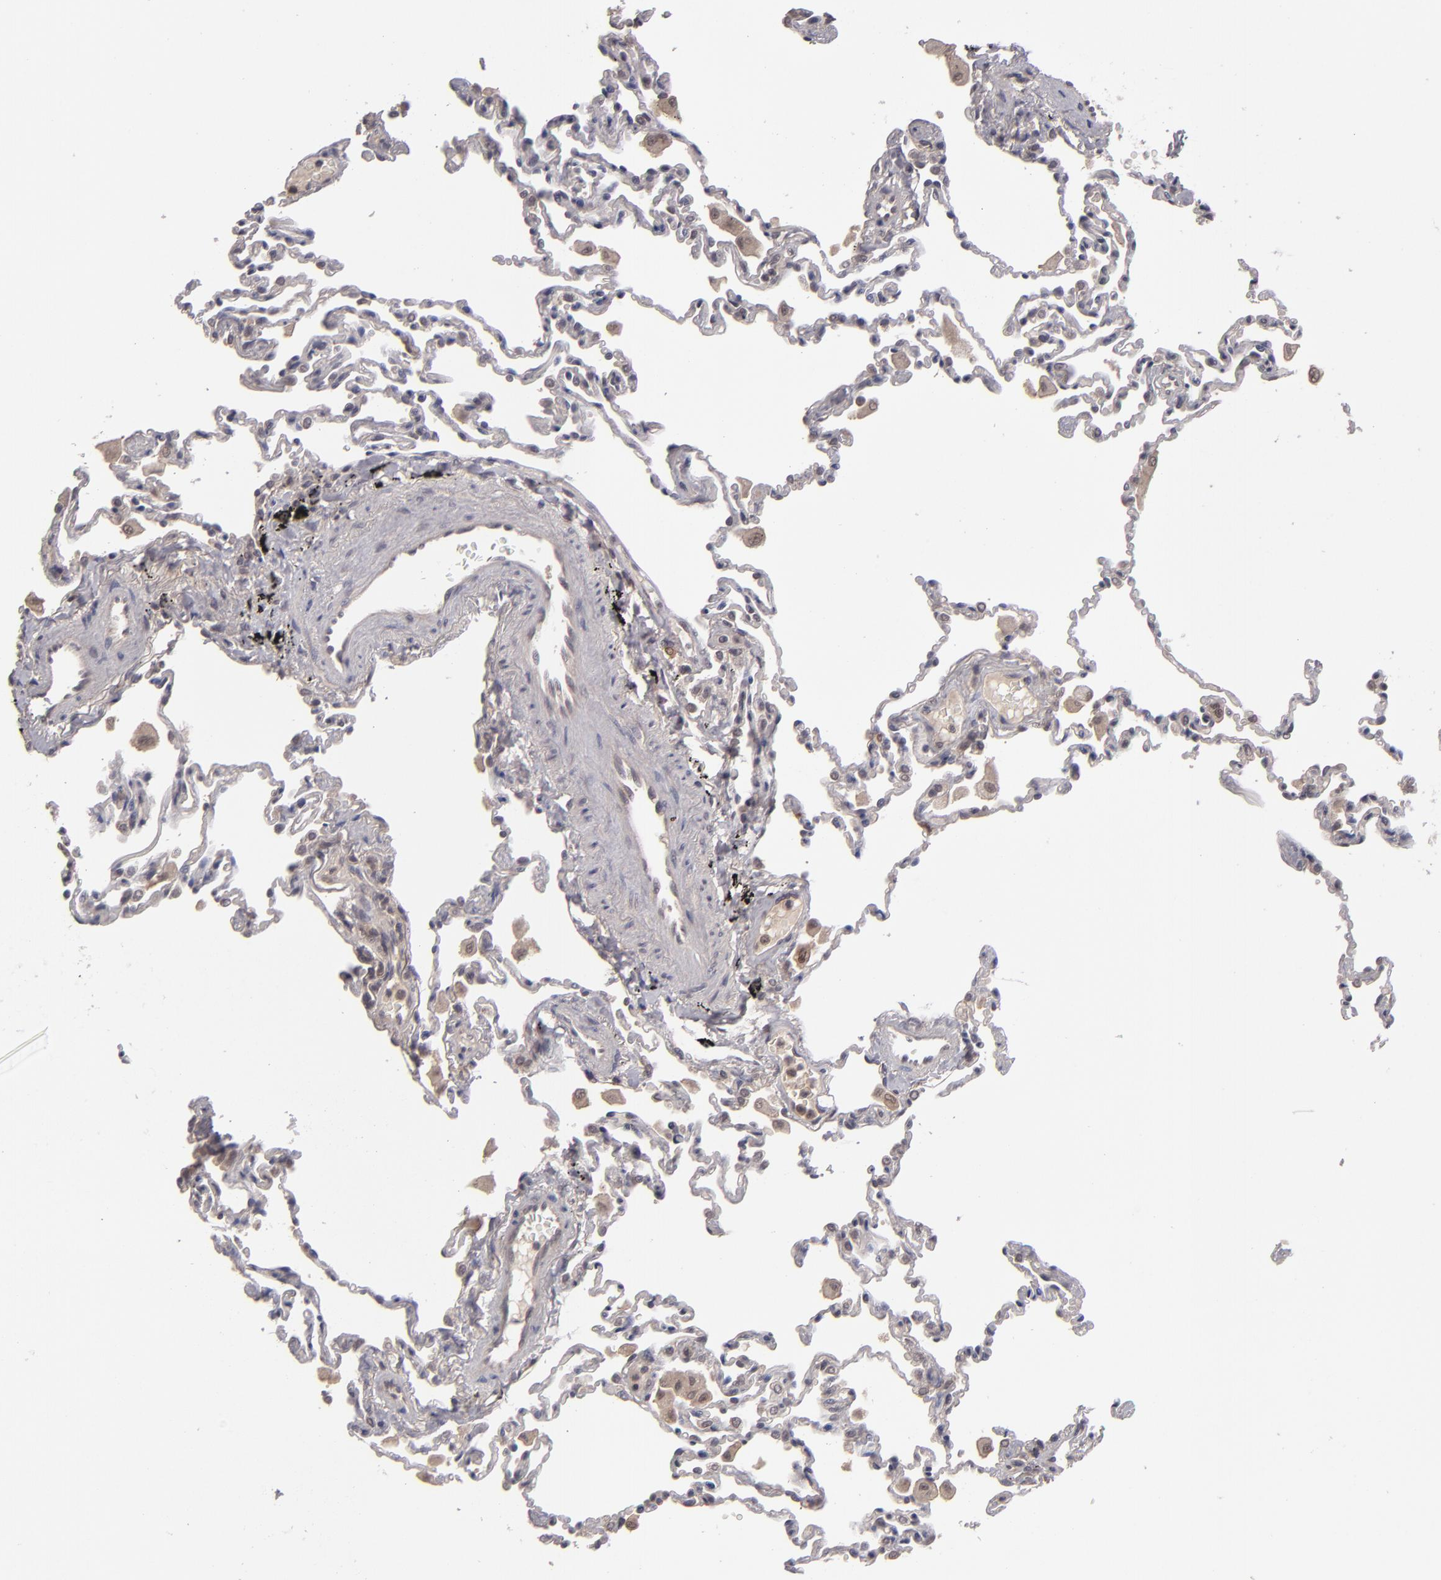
{"staining": {"intensity": "negative", "quantity": "none", "location": "none"}, "tissue": "lung", "cell_type": "Alveolar cells", "image_type": "normal", "snomed": [{"axis": "morphology", "description": "Normal tissue, NOS"}, {"axis": "topography", "description": "Lung"}], "caption": "This is an immunohistochemistry micrograph of benign lung. There is no expression in alveolar cells.", "gene": "TYMS", "patient": {"sex": "male", "age": 59}}